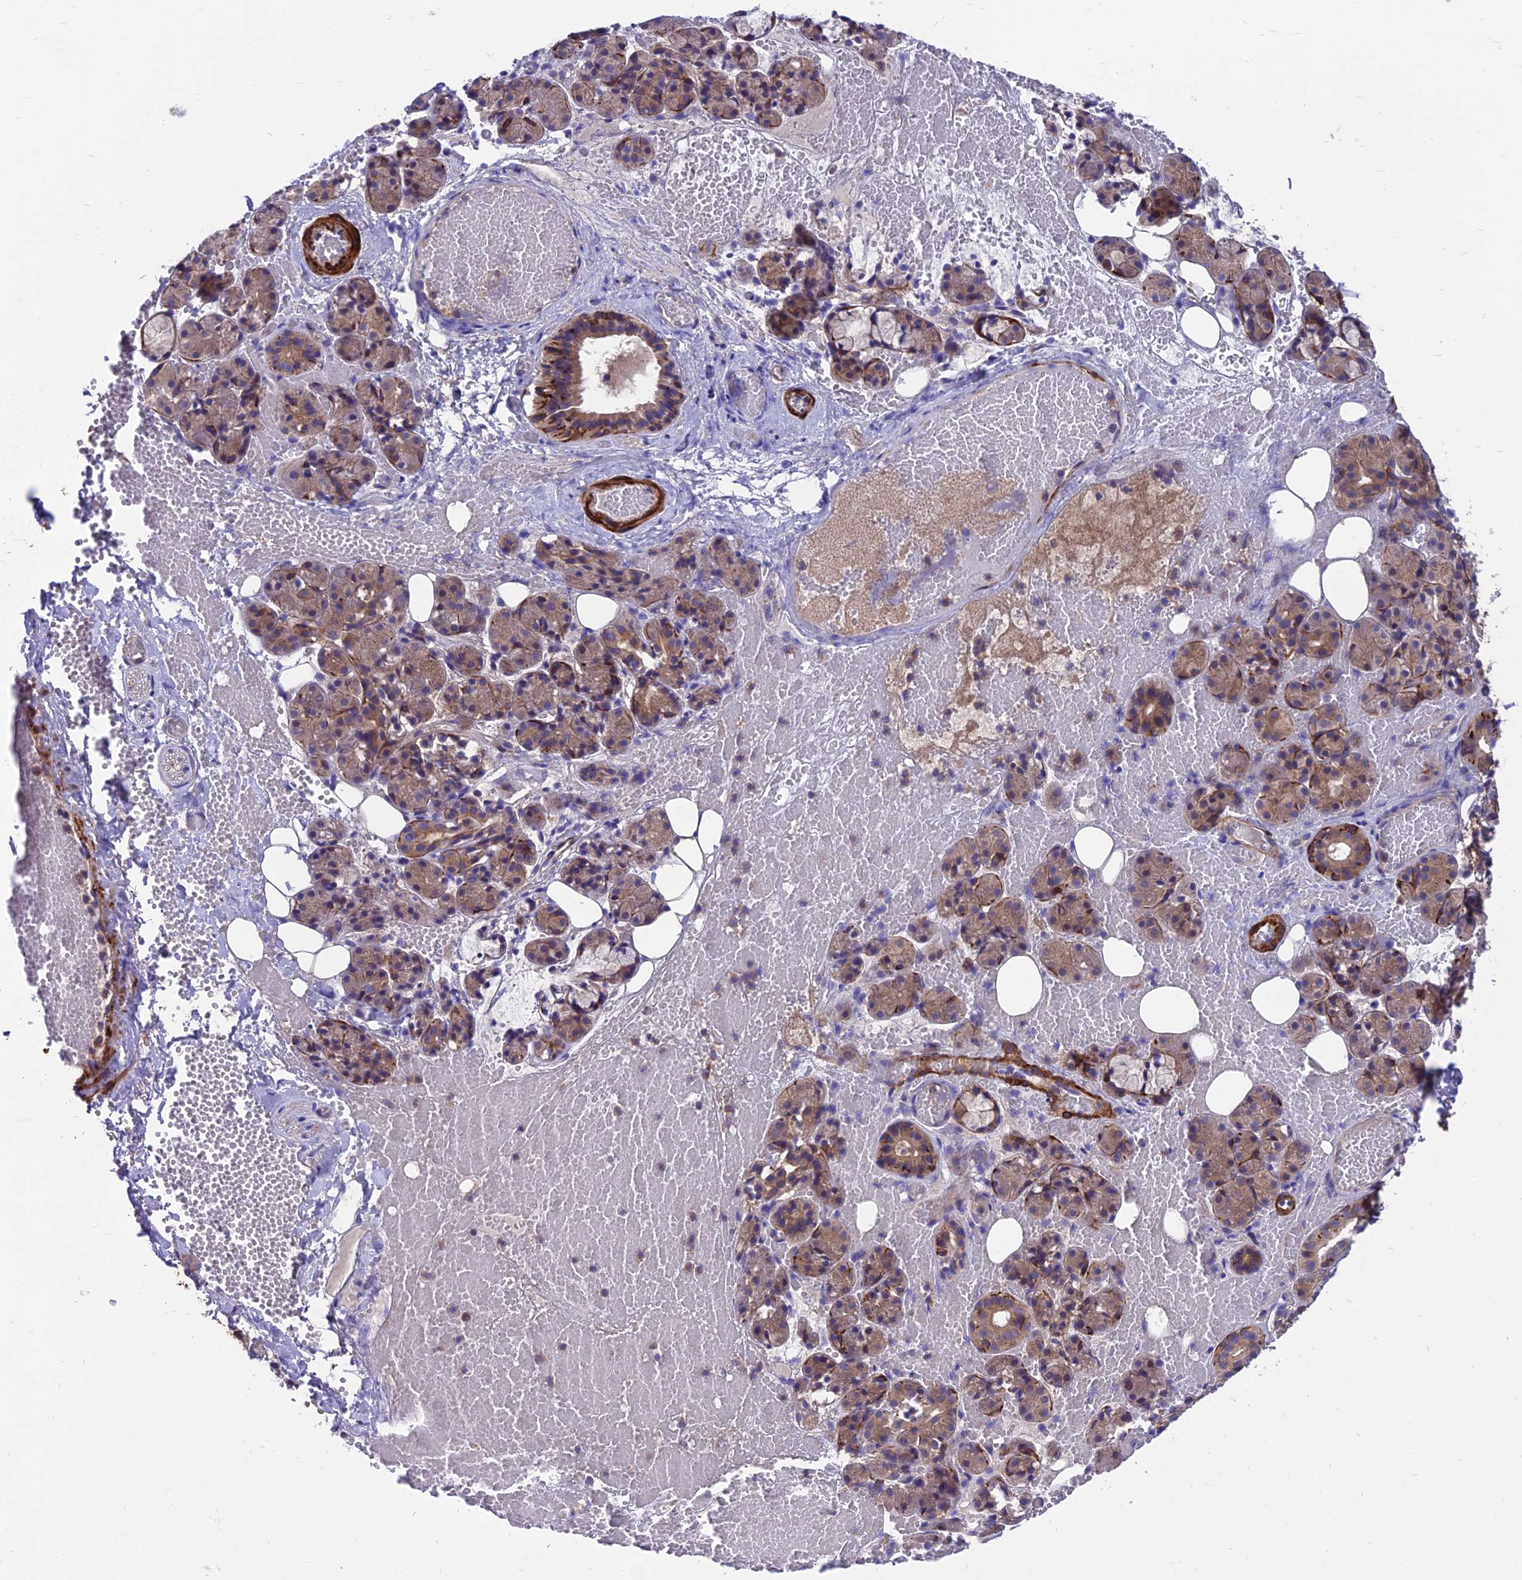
{"staining": {"intensity": "weak", "quantity": "25%-75%", "location": "cytoplasmic/membranous"}, "tissue": "salivary gland", "cell_type": "Glandular cells", "image_type": "normal", "snomed": [{"axis": "morphology", "description": "Normal tissue, NOS"}, {"axis": "topography", "description": "Salivary gland"}], "caption": "The histopathology image shows staining of normal salivary gland, revealing weak cytoplasmic/membranous protein staining (brown color) within glandular cells.", "gene": "VPS16", "patient": {"sex": "male", "age": 63}}